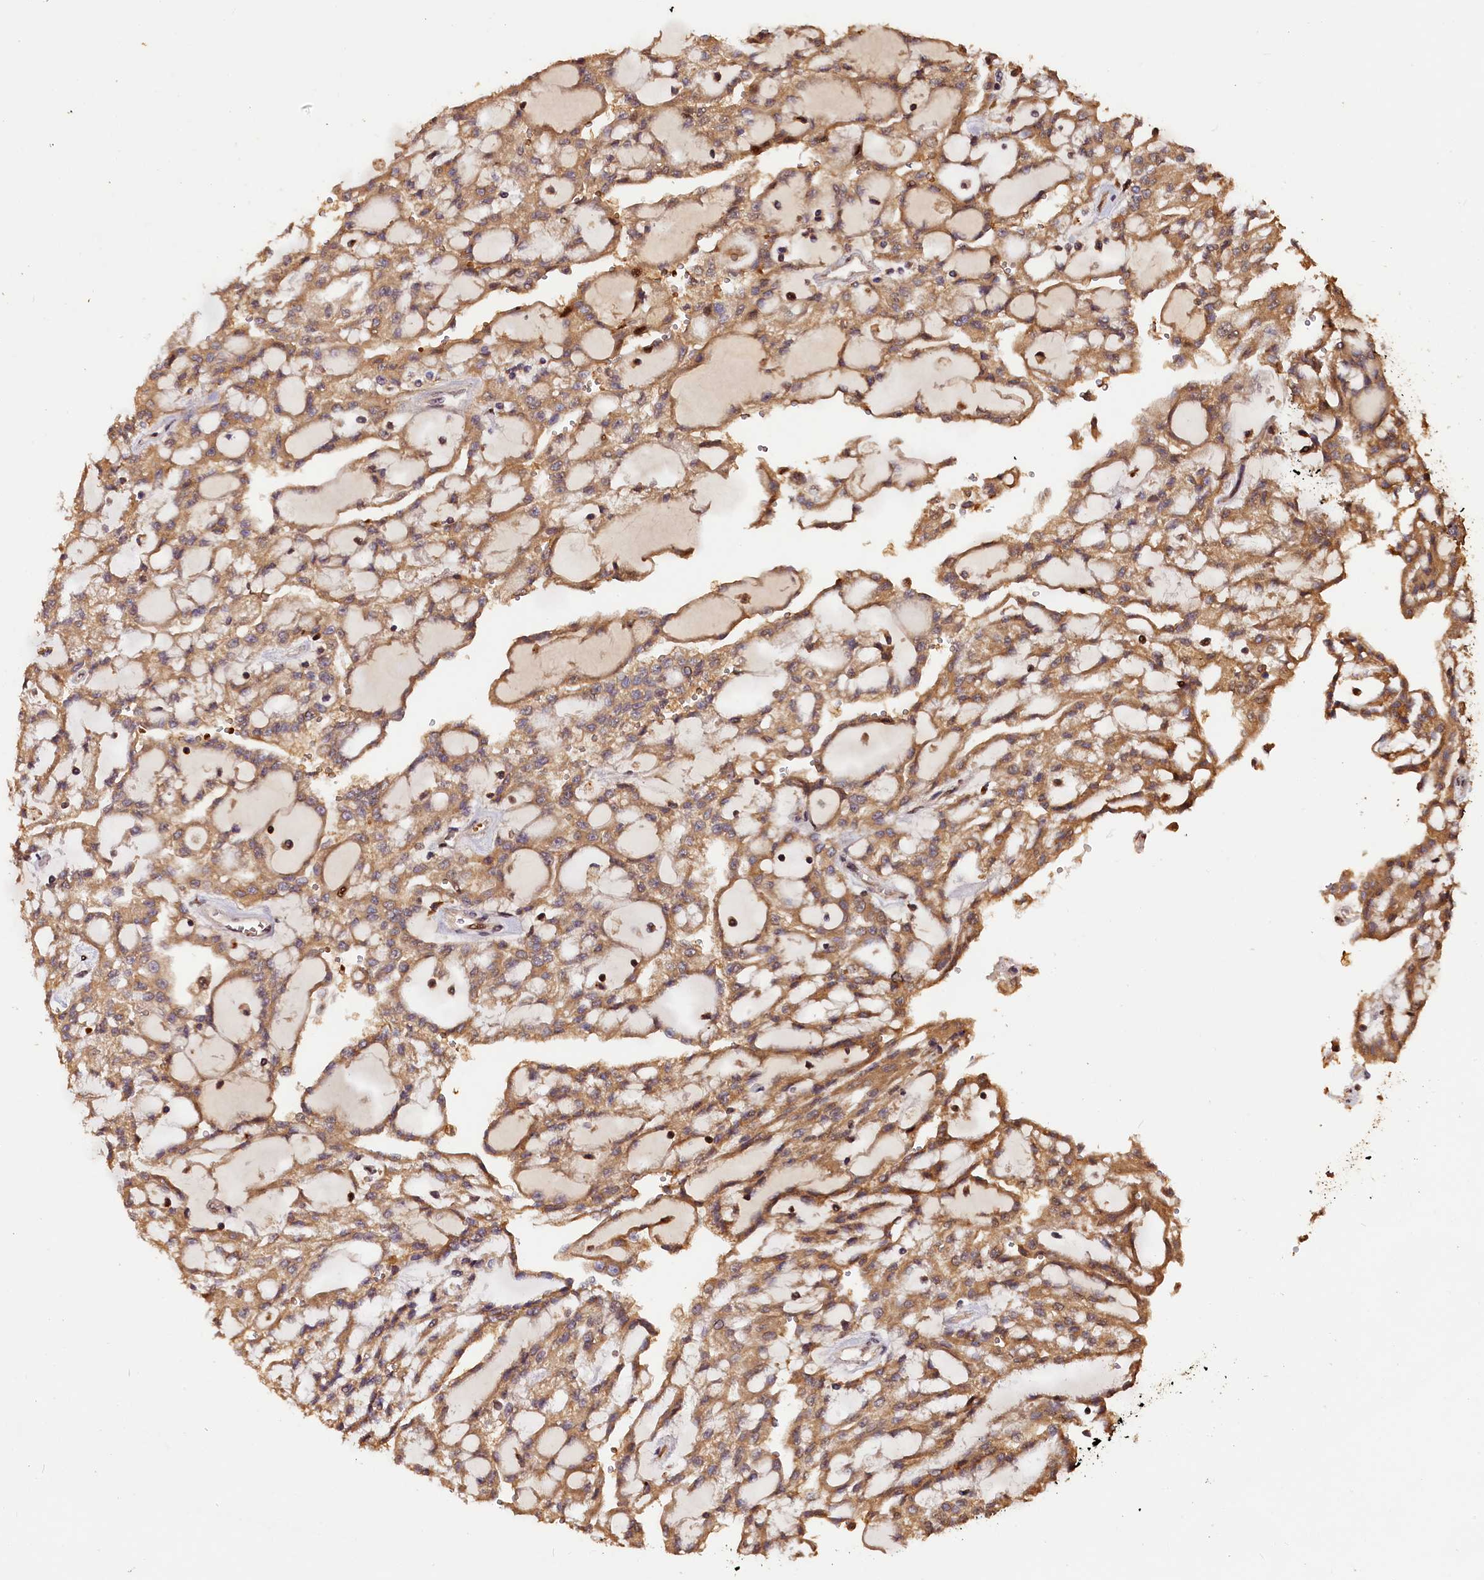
{"staining": {"intensity": "moderate", "quantity": ">75%", "location": "cytoplasmic/membranous"}, "tissue": "renal cancer", "cell_type": "Tumor cells", "image_type": "cancer", "snomed": [{"axis": "morphology", "description": "Adenocarcinoma, NOS"}, {"axis": "topography", "description": "Kidney"}], "caption": "Brown immunohistochemical staining in human renal cancer (adenocarcinoma) shows moderate cytoplasmic/membranous staining in approximately >75% of tumor cells.", "gene": "HMOX2", "patient": {"sex": "male", "age": 63}}